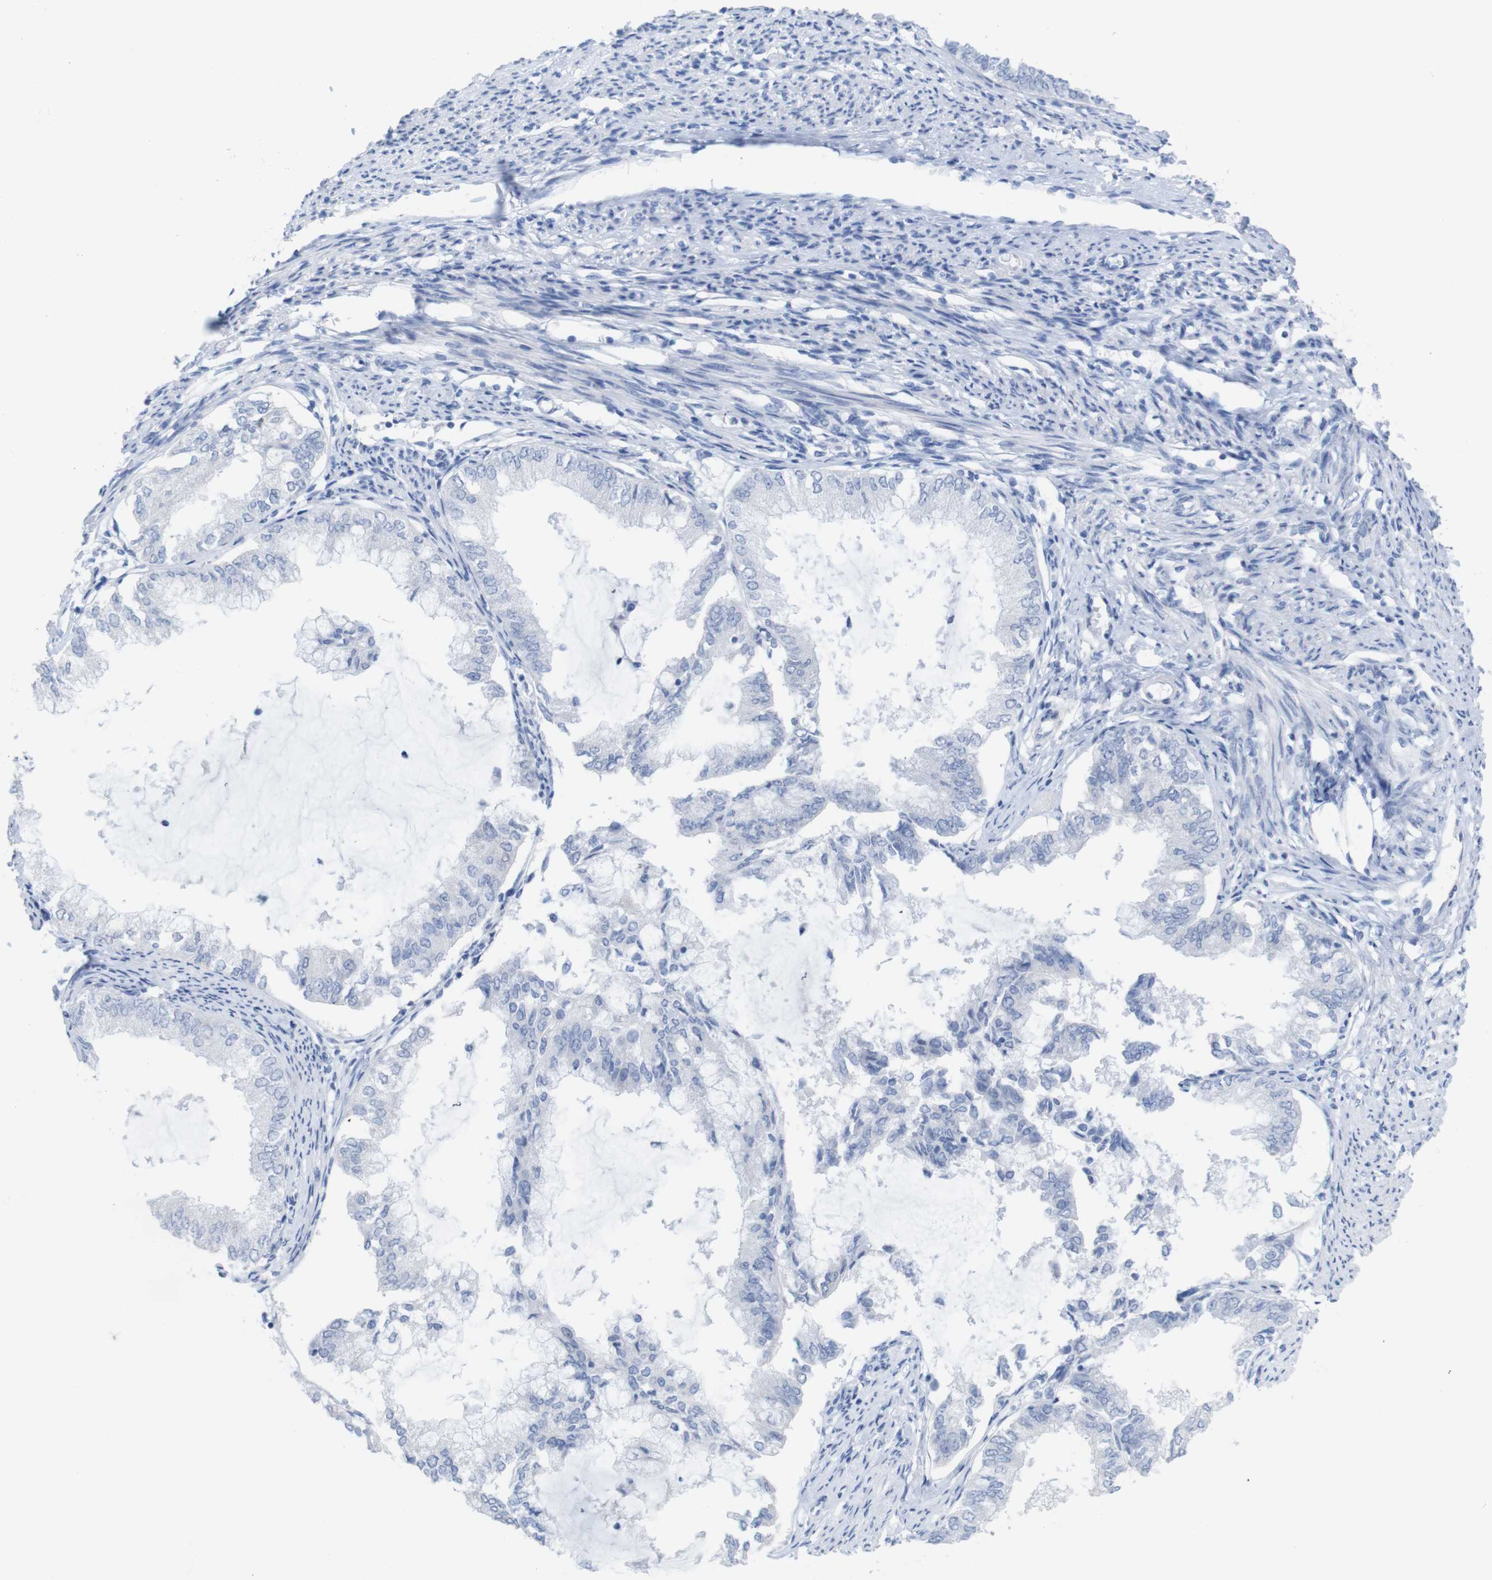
{"staining": {"intensity": "negative", "quantity": "none", "location": "none"}, "tissue": "endometrial cancer", "cell_type": "Tumor cells", "image_type": "cancer", "snomed": [{"axis": "morphology", "description": "Adenocarcinoma, NOS"}, {"axis": "topography", "description": "Endometrium"}], "caption": "This image is of endometrial adenocarcinoma stained with IHC to label a protein in brown with the nuclei are counter-stained blue. There is no expression in tumor cells.", "gene": "PNMA1", "patient": {"sex": "female", "age": 86}}